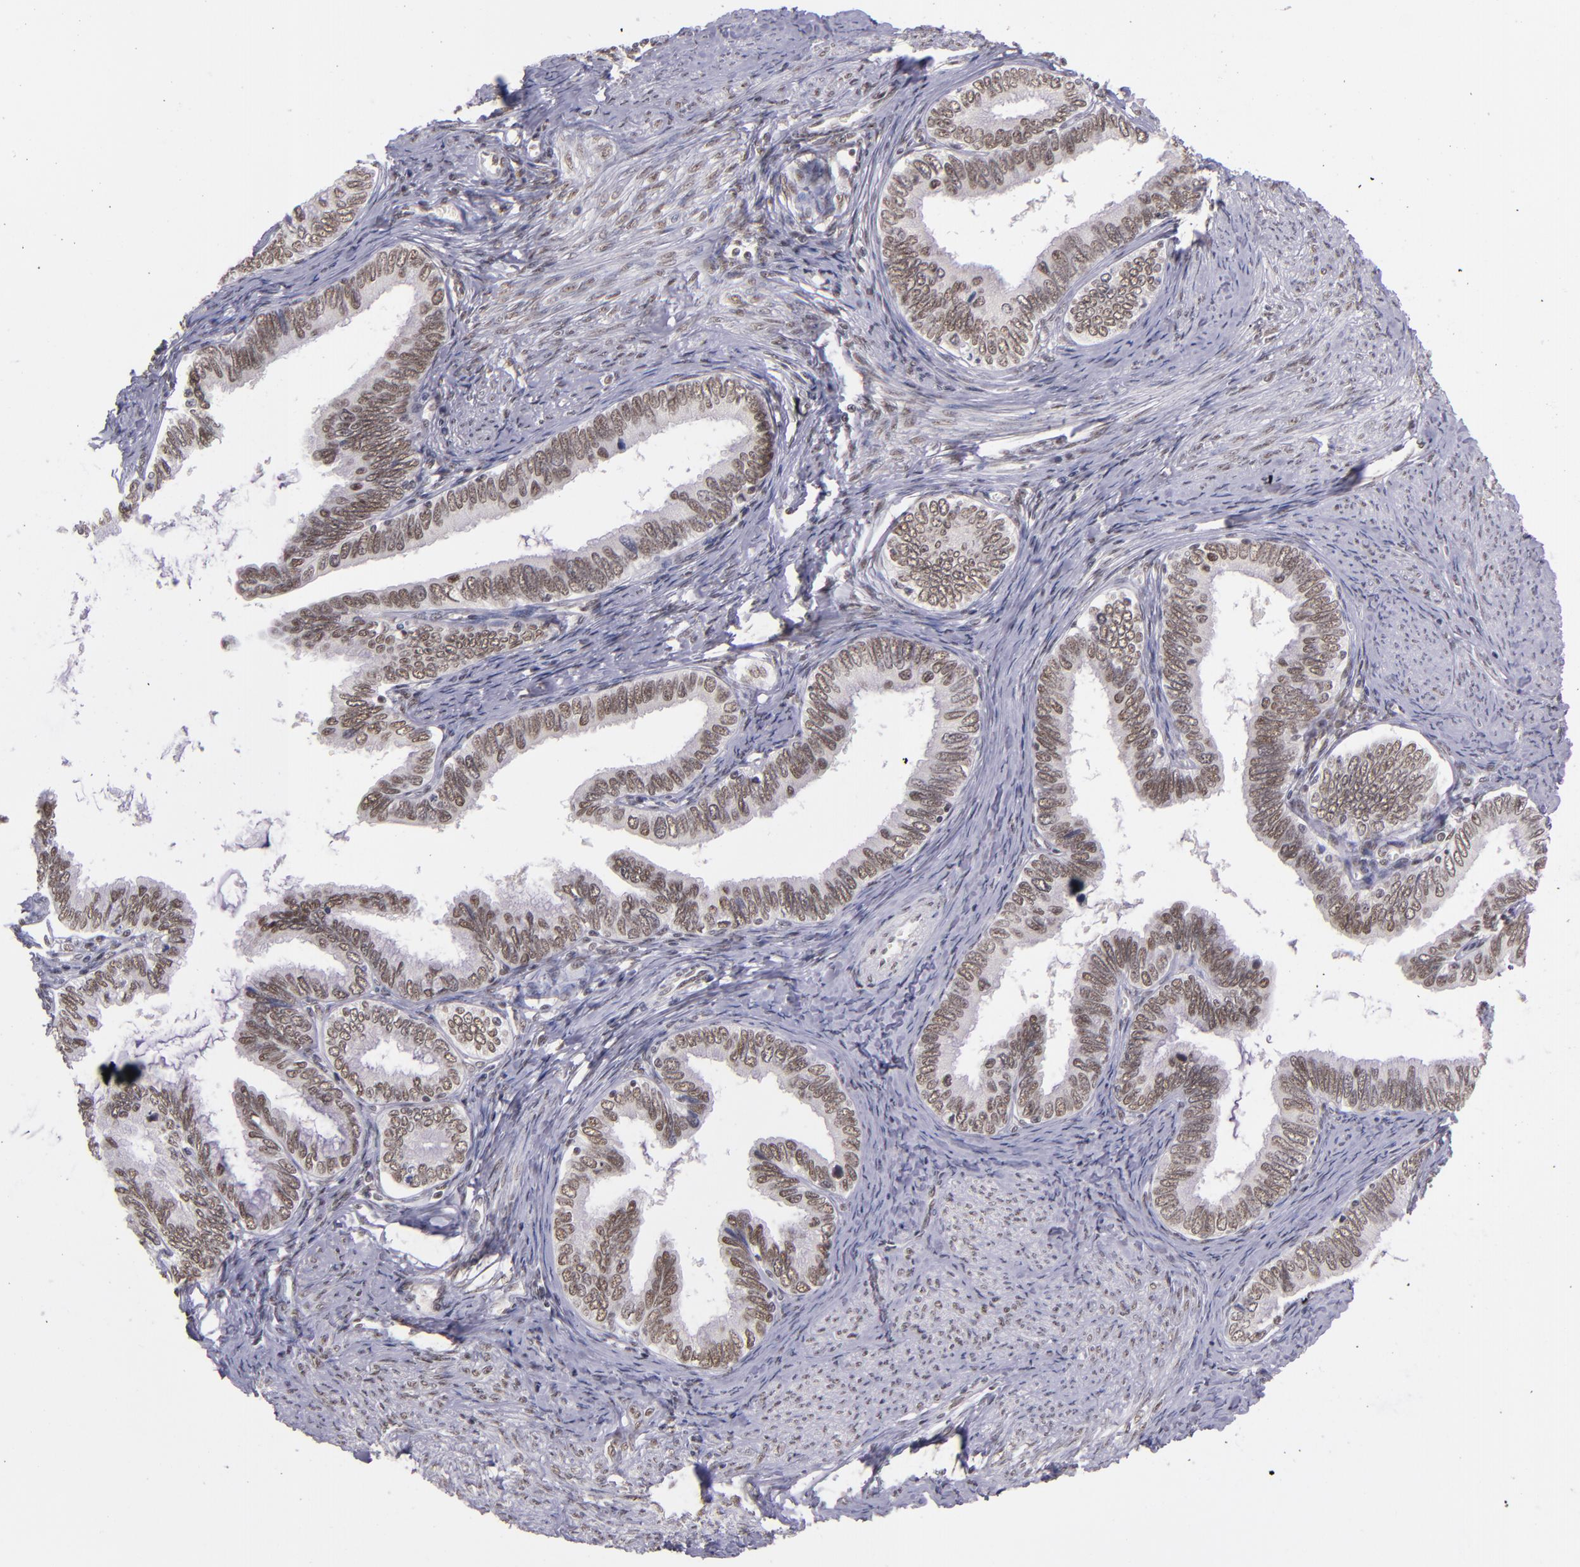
{"staining": {"intensity": "moderate", "quantity": ">75%", "location": "nuclear"}, "tissue": "cervical cancer", "cell_type": "Tumor cells", "image_type": "cancer", "snomed": [{"axis": "morphology", "description": "Adenocarcinoma, NOS"}, {"axis": "topography", "description": "Cervix"}], "caption": "Cervical adenocarcinoma was stained to show a protein in brown. There is medium levels of moderate nuclear expression in approximately >75% of tumor cells. The staining was performed using DAB (3,3'-diaminobenzidine), with brown indicating positive protein expression. Nuclei are stained blue with hematoxylin.", "gene": "ZNF148", "patient": {"sex": "female", "age": 49}}